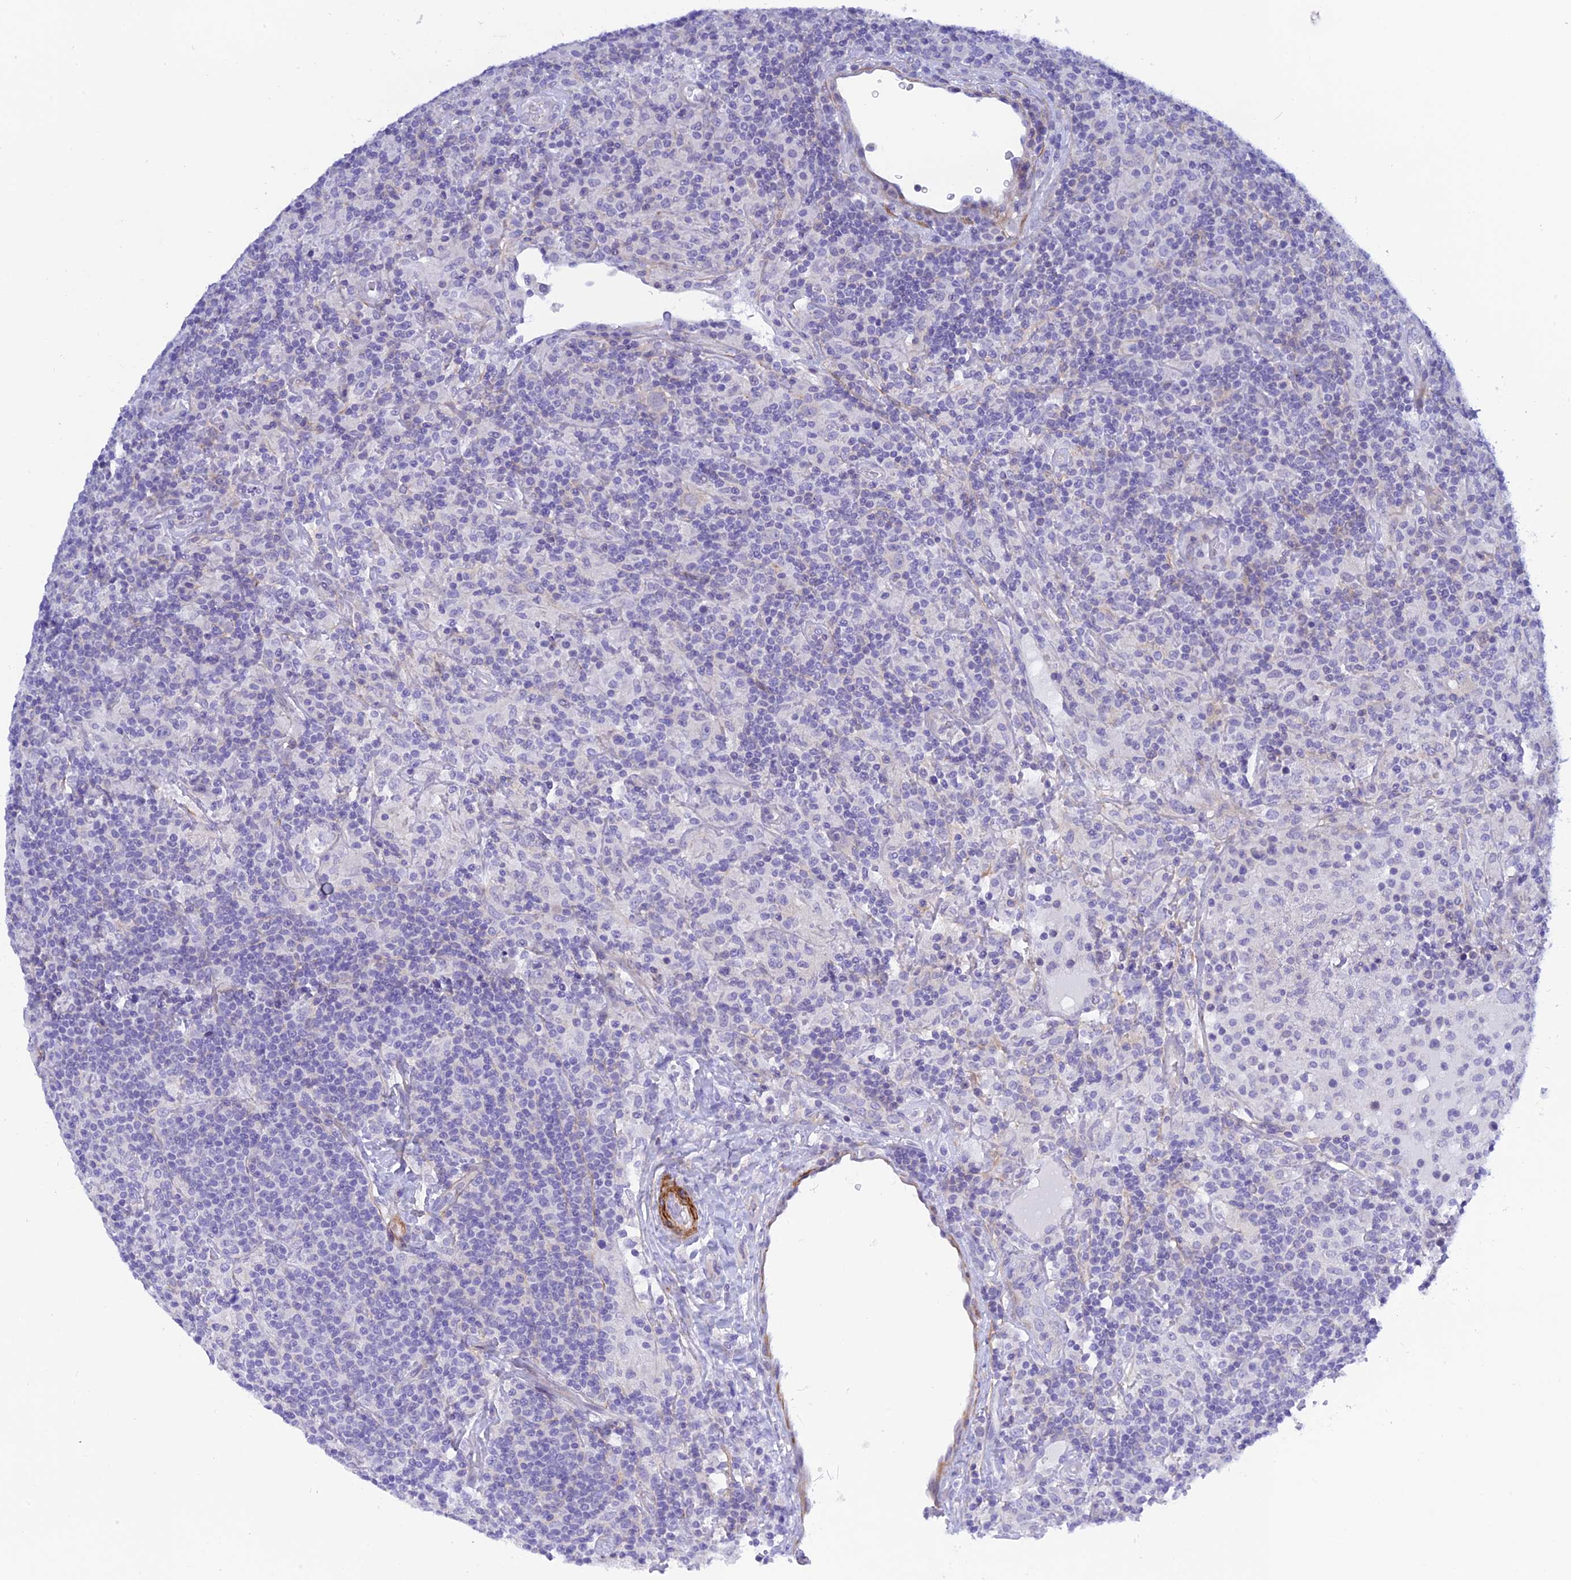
{"staining": {"intensity": "negative", "quantity": "none", "location": "none"}, "tissue": "lymphoma", "cell_type": "Tumor cells", "image_type": "cancer", "snomed": [{"axis": "morphology", "description": "Hodgkin's disease, NOS"}, {"axis": "topography", "description": "Lymph node"}], "caption": "Immunohistochemical staining of human Hodgkin's disease reveals no significant expression in tumor cells.", "gene": "ZDHHC16", "patient": {"sex": "male", "age": 70}}